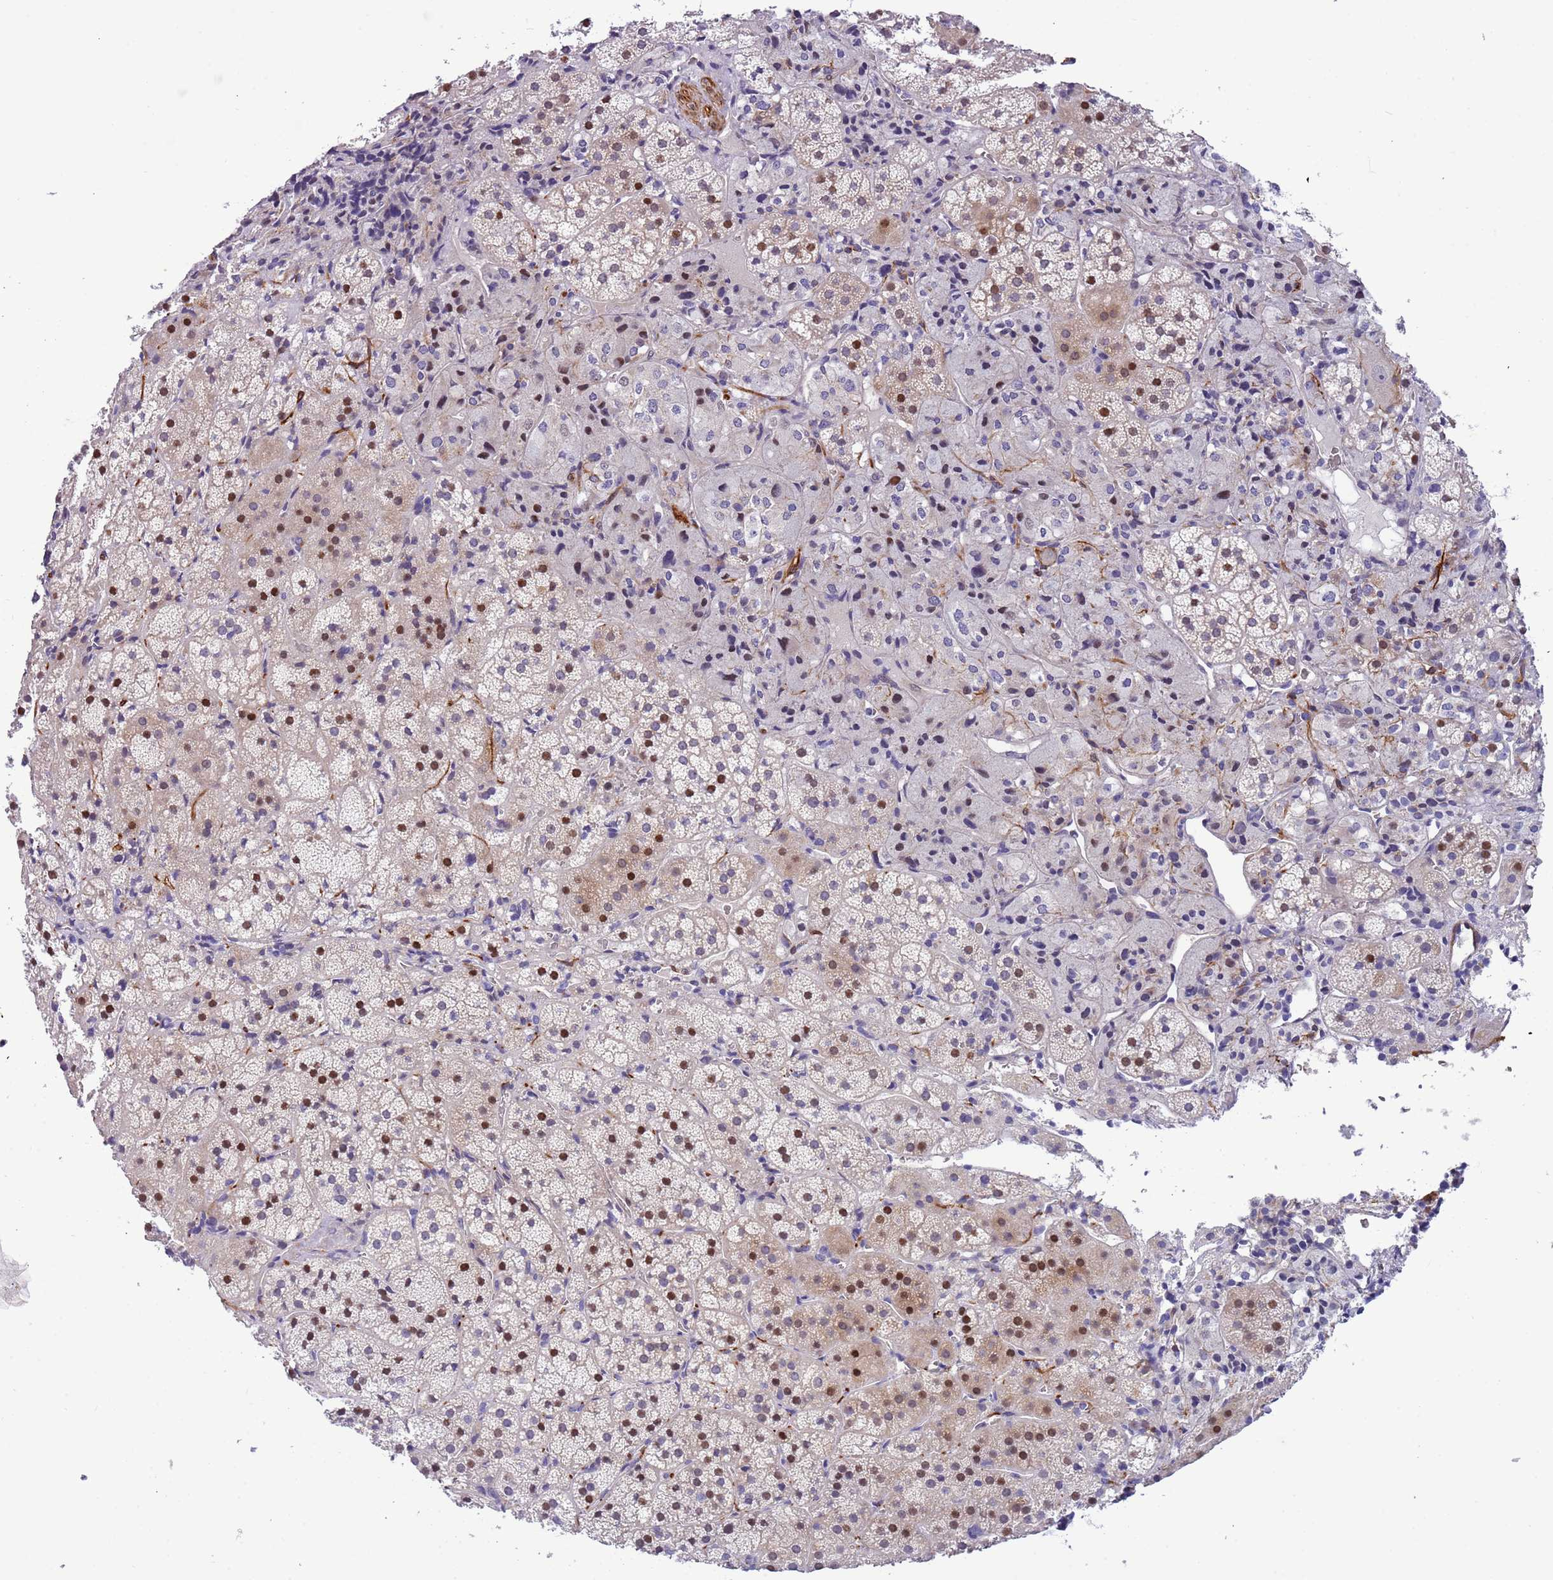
{"staining": {"intensity": "moderate", "quantity": "<25%", "location": "nuclear"}, "tissue": "adrenal gland", "cell_type": "Glandular cells", "image_type": "normal", "snomed": [{"axis": "morphology", "description": "Normal tissue, NOS"}, {"axis": "topography", "description": "Adrenal gland"}], "caption": "Immunohistochemical staining of normal adrenal gland shows moderate nuclear protein expression in approximately <25% of glandular cells. (DAB (3,3'-diaminobenzidine) = brown stain, brightfield microscopy at high magnification).", "gene": "PLEKHH1", "patient": {"sex": "female", "age": 44}}